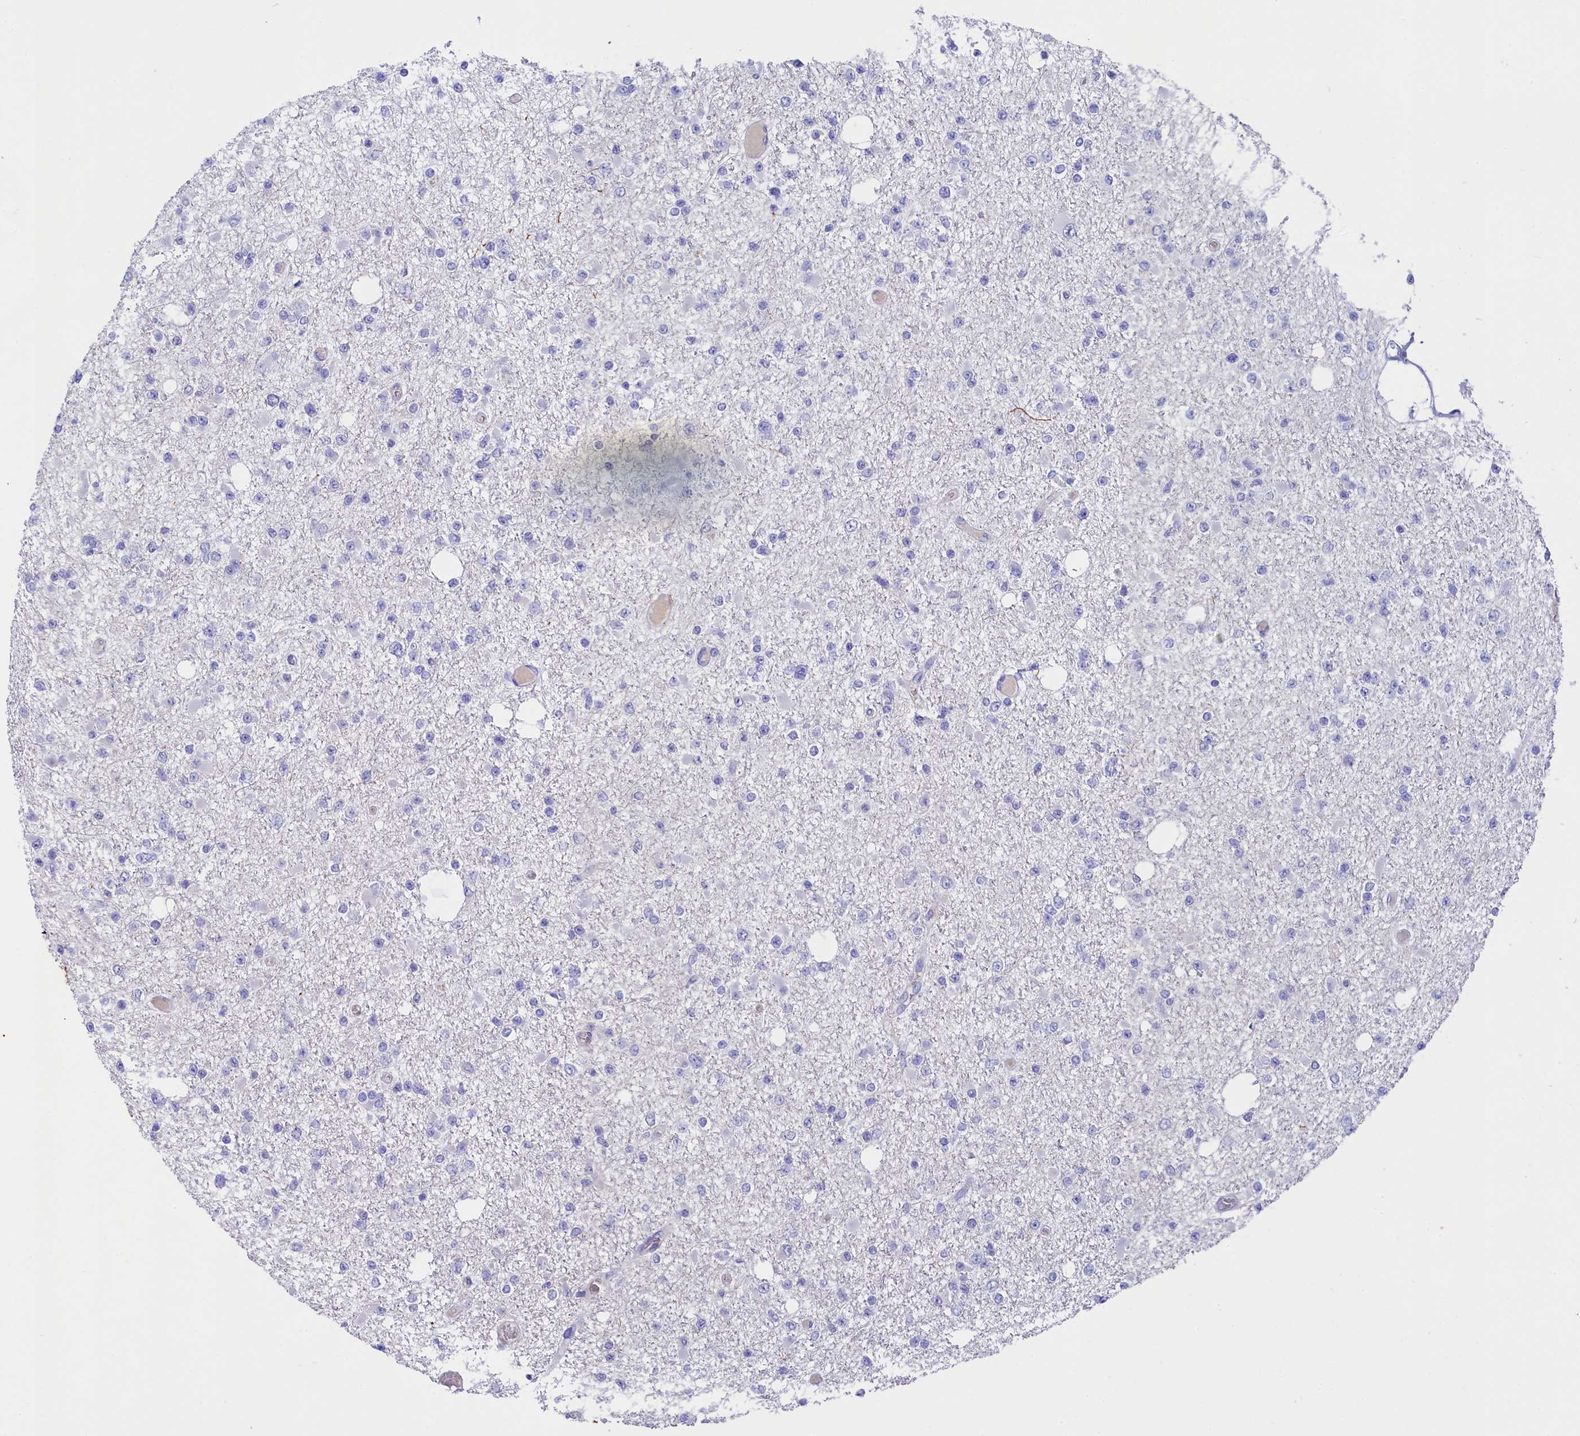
{"staining": {"intensity": "negative", "quantity": "none", "location": "none"}, "tissue": "glioma", "cell_type": "Tumor cells", "image_type": "cancer", "snomed": [{"axis": "morphology", "description": "Glioma, malignant, Low grade"}, {"axis": "topography", "description": "Brain"}], "caption": "This histopathology image is of malignant glioma (low-grade) stained with IHC to label a protein in brown with the nuclei are counter-stained blue. There is no positivity in tumor cells.", "gene": "SULT2A1", "patient": {"sex": "female", "age": 22}}